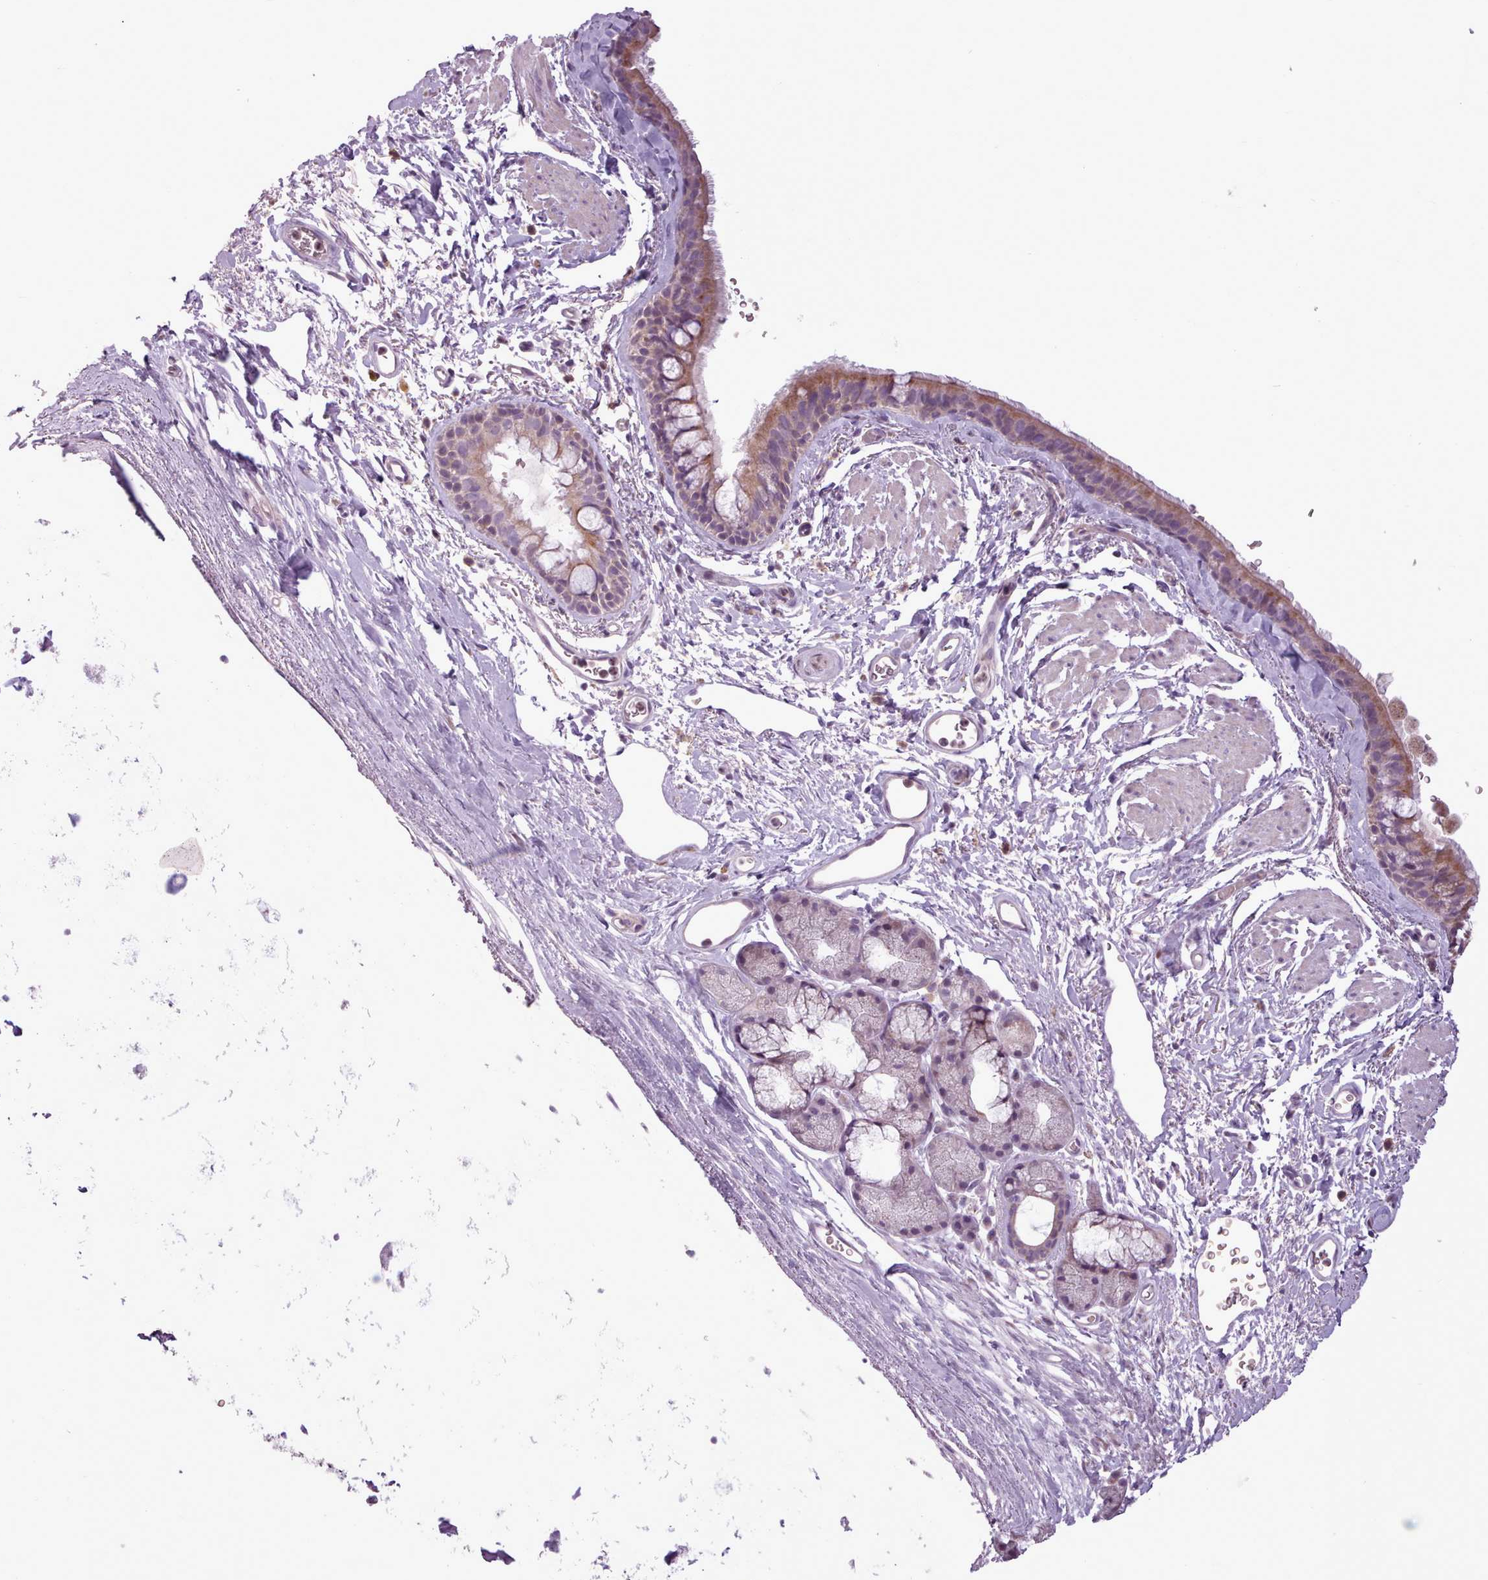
{"staining": {"intensity": "moderate", "quantity": "25%-75%", "location": "cytoplasmic/membranous,nuclear"}, "tissue": "bronchus", "cell_type": "Respiratory epithelial cells", "image_type": "normal", "snomed": [{"axis": "morphology", "description": "Normal tissue, NOS"}, {"axis": "topography", "description": "Lymph node"}, {"axis": "topography", "description": "Cartilage tissue"}, {"axis": "topography", "description": "Bronchus"}], "caption": "The photomicrograph exhibits a brown stain indicating the presence of a protein in the cytoplasmic/membranous,nuclear of respiratory epithelial cells in bronchus.", "gene": "SLURP1", "patient": {"sex": "female", "age": 70}}